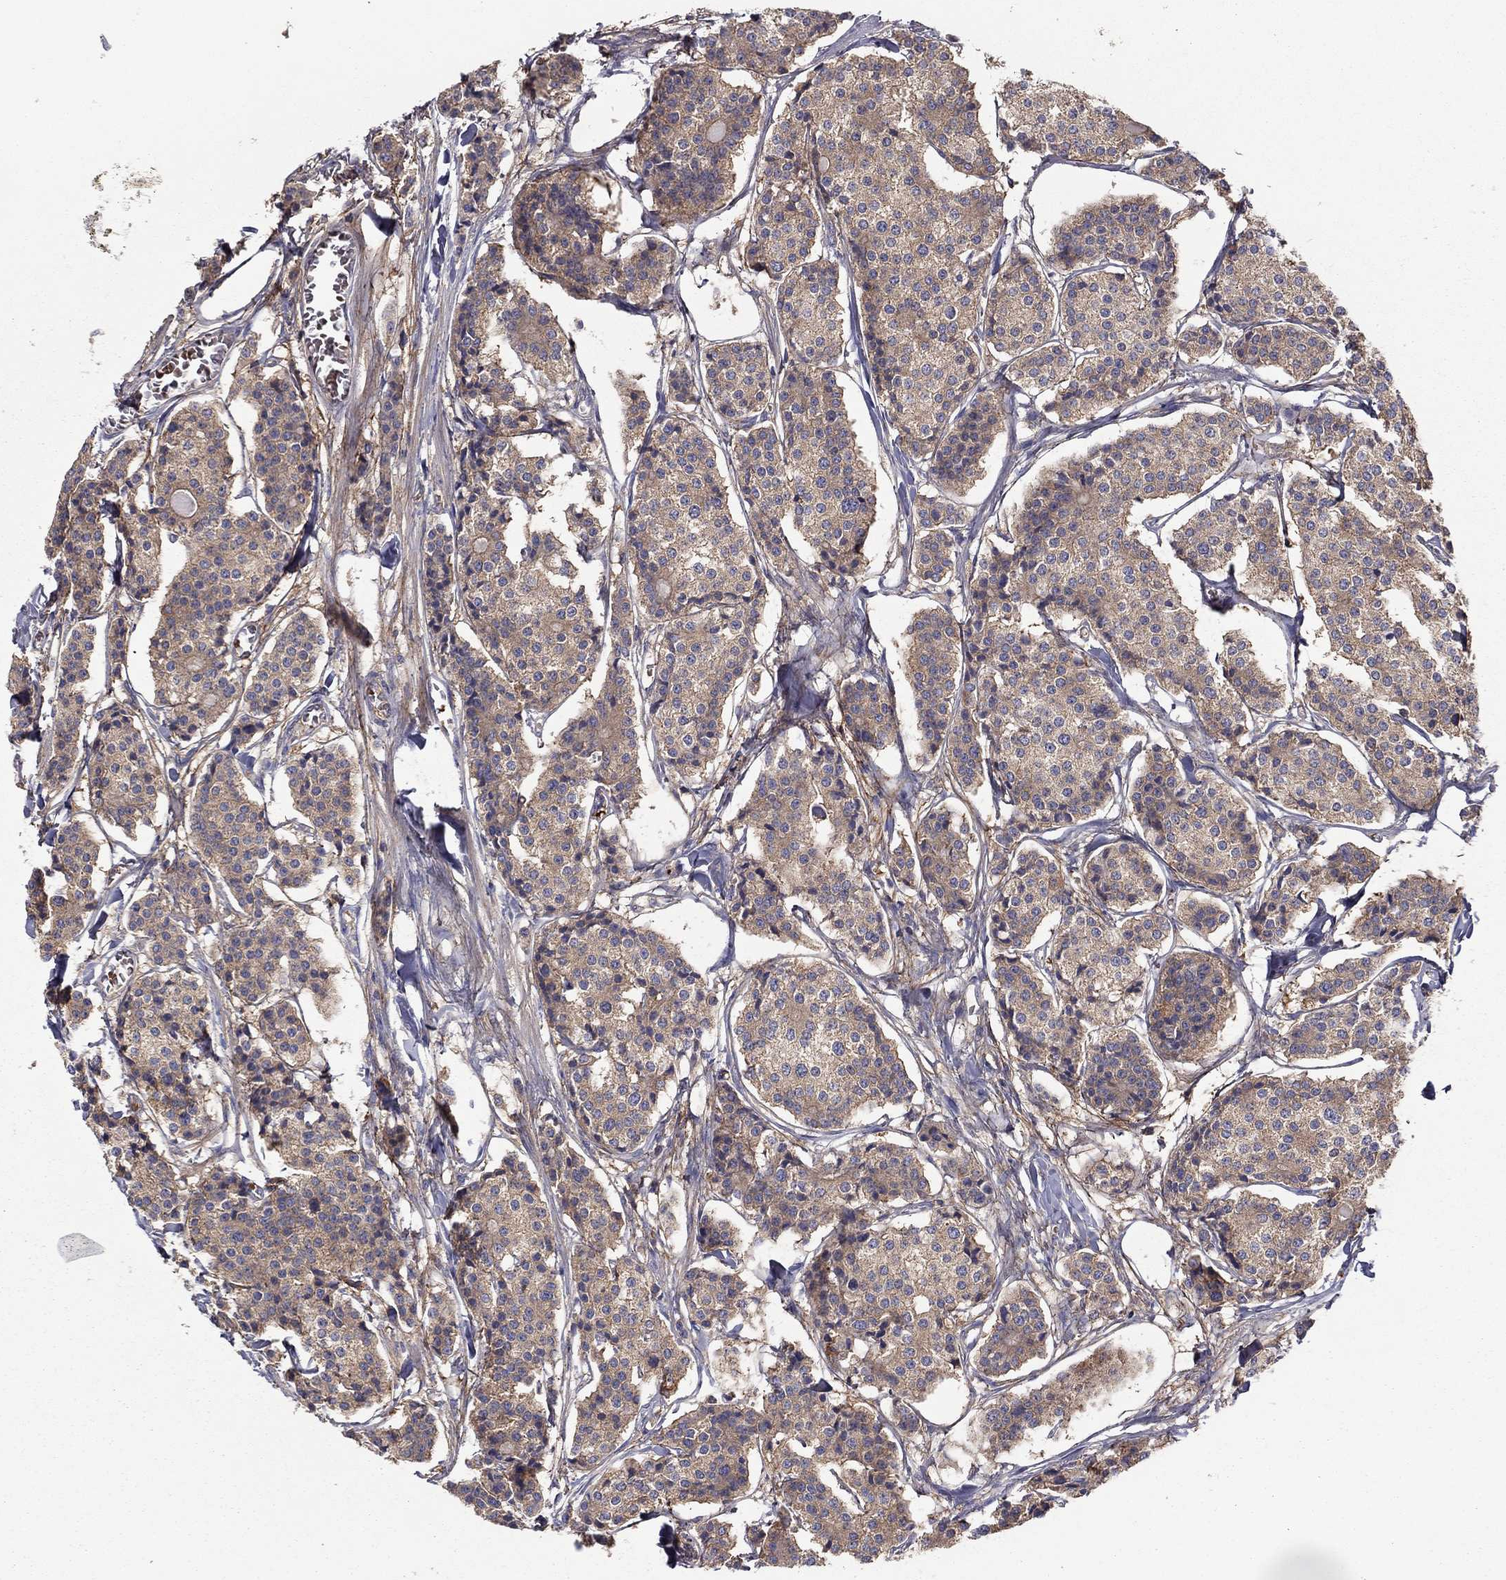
{"staining": {"intensity": "weak", "quantity": ">75%", "location": "cytoplasmic/membranous"}, "tissue": "carcinoid", "cell_type": "Tumor cells", "image_type": "cancer", "snomed": [{"axis": "morphology", "description": "Carcinoid, malignant, NOS"}, {"axis": "topography", "description": "Small intestine"}], "caption": "An image showing weak cytoplasmic/membranous expression in approximately >75% of tumor cells in carcinoid (malignant), as visualized by brown immunohistochemical staining.", "gene": "RNF123", "patient": {"sex": "female", "age": 65}}